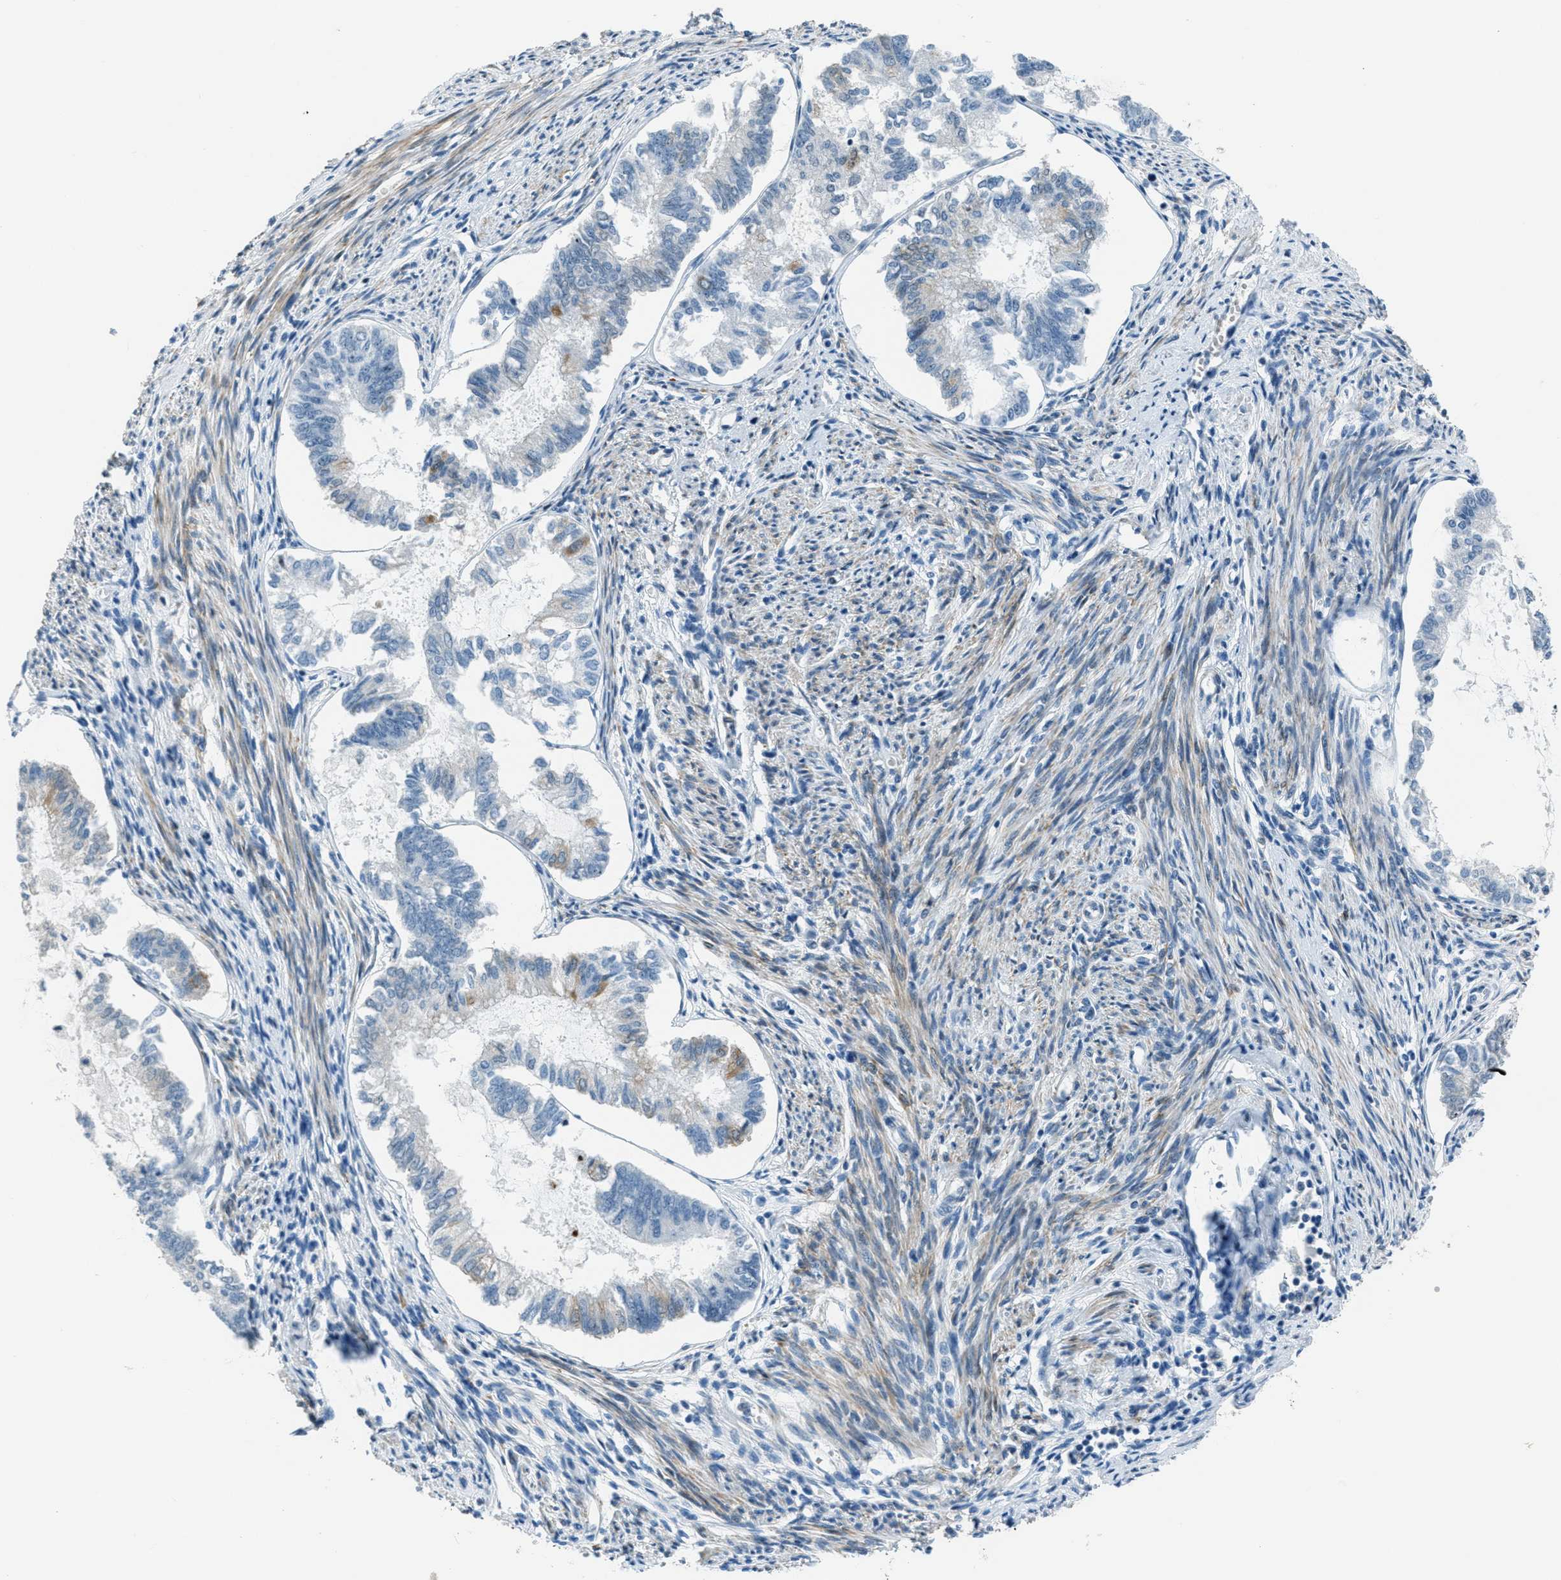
{"staining": {"intensity": "negative", "quantity": "none", "location": "none"}, "tissue": "endometrial cancer", "cell_type": "Tumor cells", "image_type": "cancer", "snomed": [{"axis": "morphology", "description": "Adenocarcinoma, NOS"}, {"axis": "topography", "description": "Endometrium"}], "caption": "Immunohistochemical staining of human adenocarcinoma (endometrial) demonstrates no significant positivity in tumor cells. (DAB immunohistochemistry (IHC) visualized using brightfield microscopy, high magnification).", "gene": "ZDHHC23", "patient": {"sex": "female", "age": 86}}